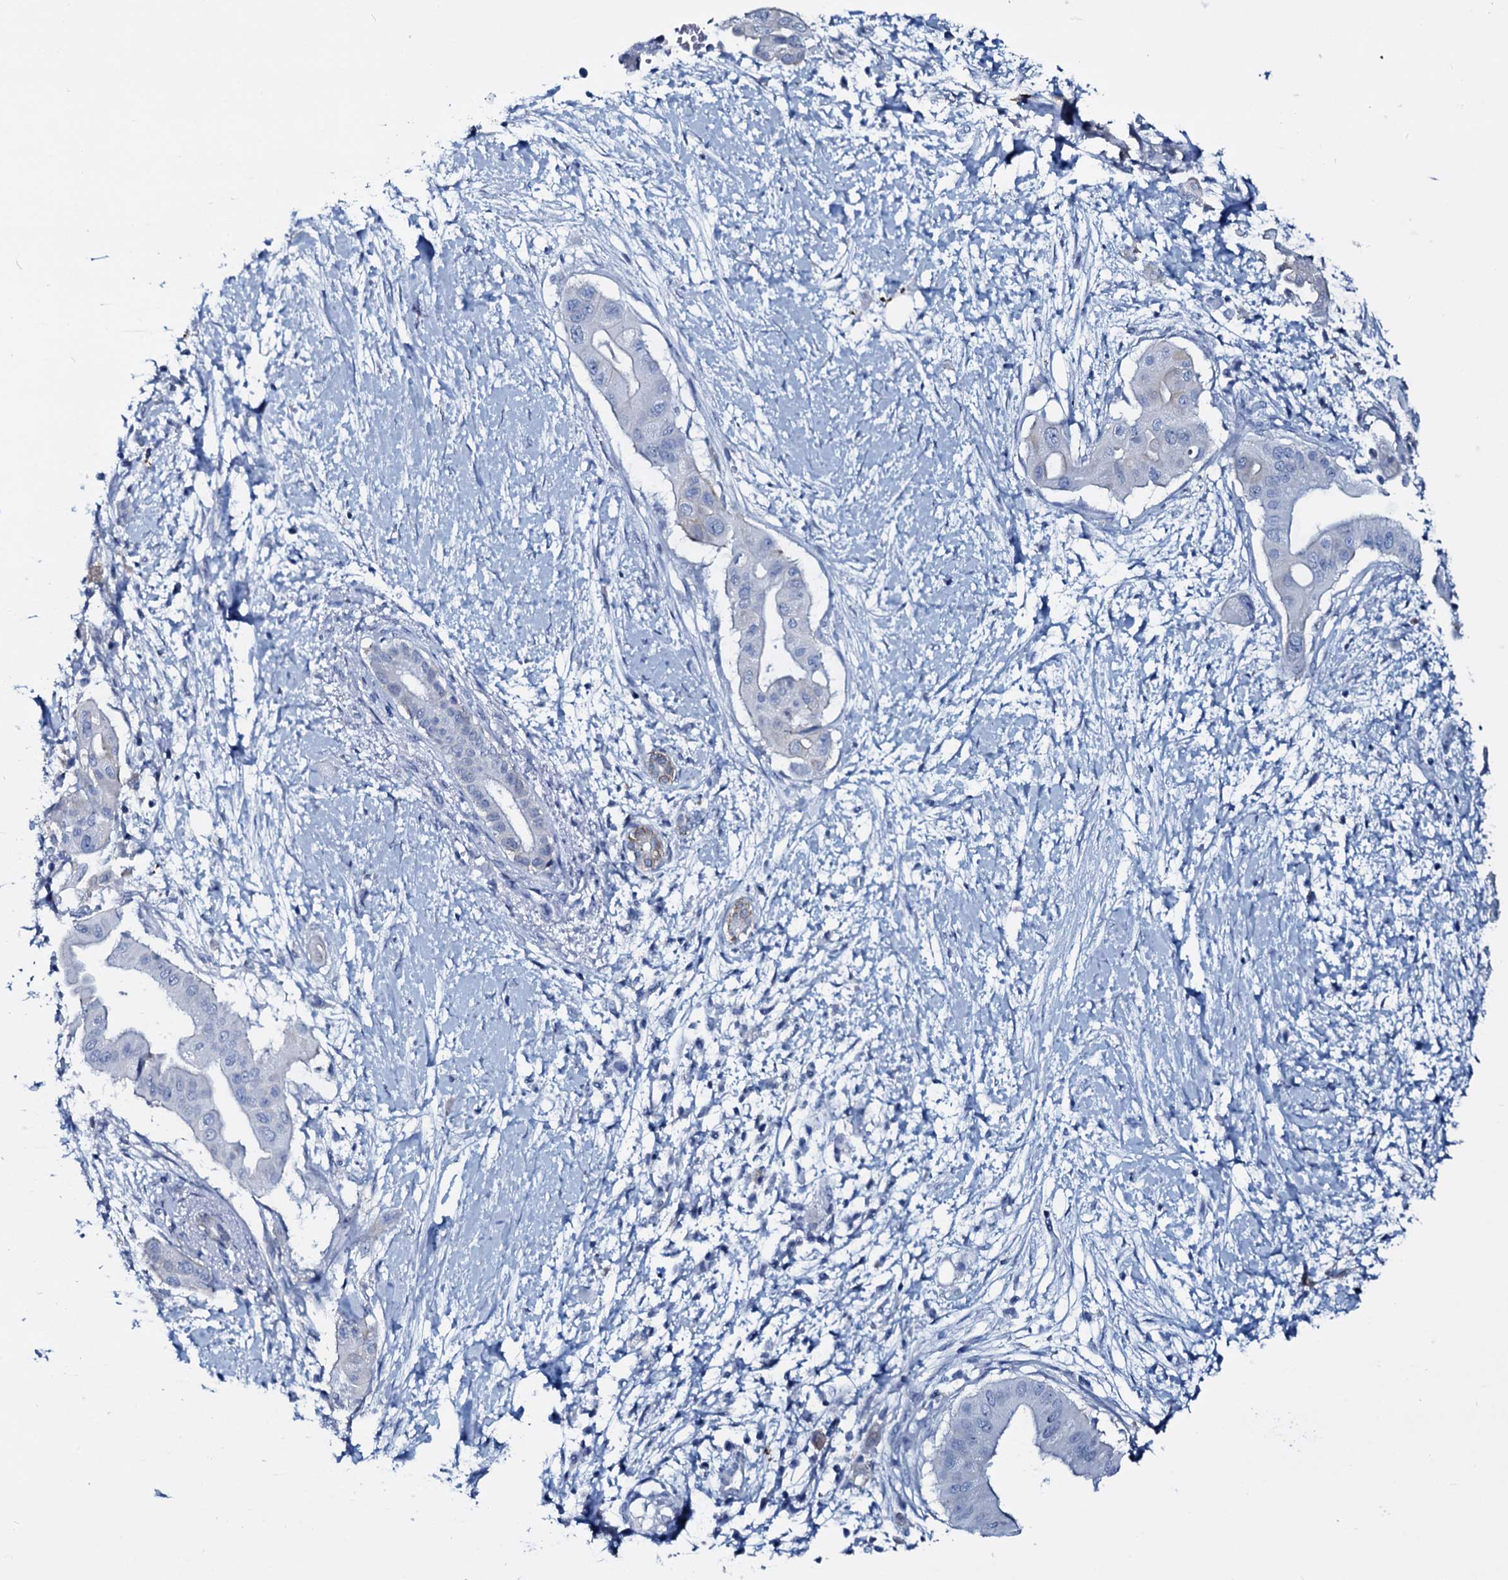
{"staining": {"intensity": "negative", "quantity": "none", "location": "none"}, "tissue": "pancreatic cancer", "cell_type": "Tumor cells", "image_type": "cancer", "snomed": [{"axis": "morphology", "description": "Adenocarcinoma, NOS"}, {"axis": "topography", "description": "Pancreas"}], "caption": "Tumor cells are negative for protein expression in human pancreatic cancer (adenocarcinoma). The staining was performed using DAB to visualize the protein expression in brown, while the nuclei were stained in blue with hematoxylin (Magnification: 20x).", "gene": "SLC4A7", "patient": {"sex": "male", "age": 68}}